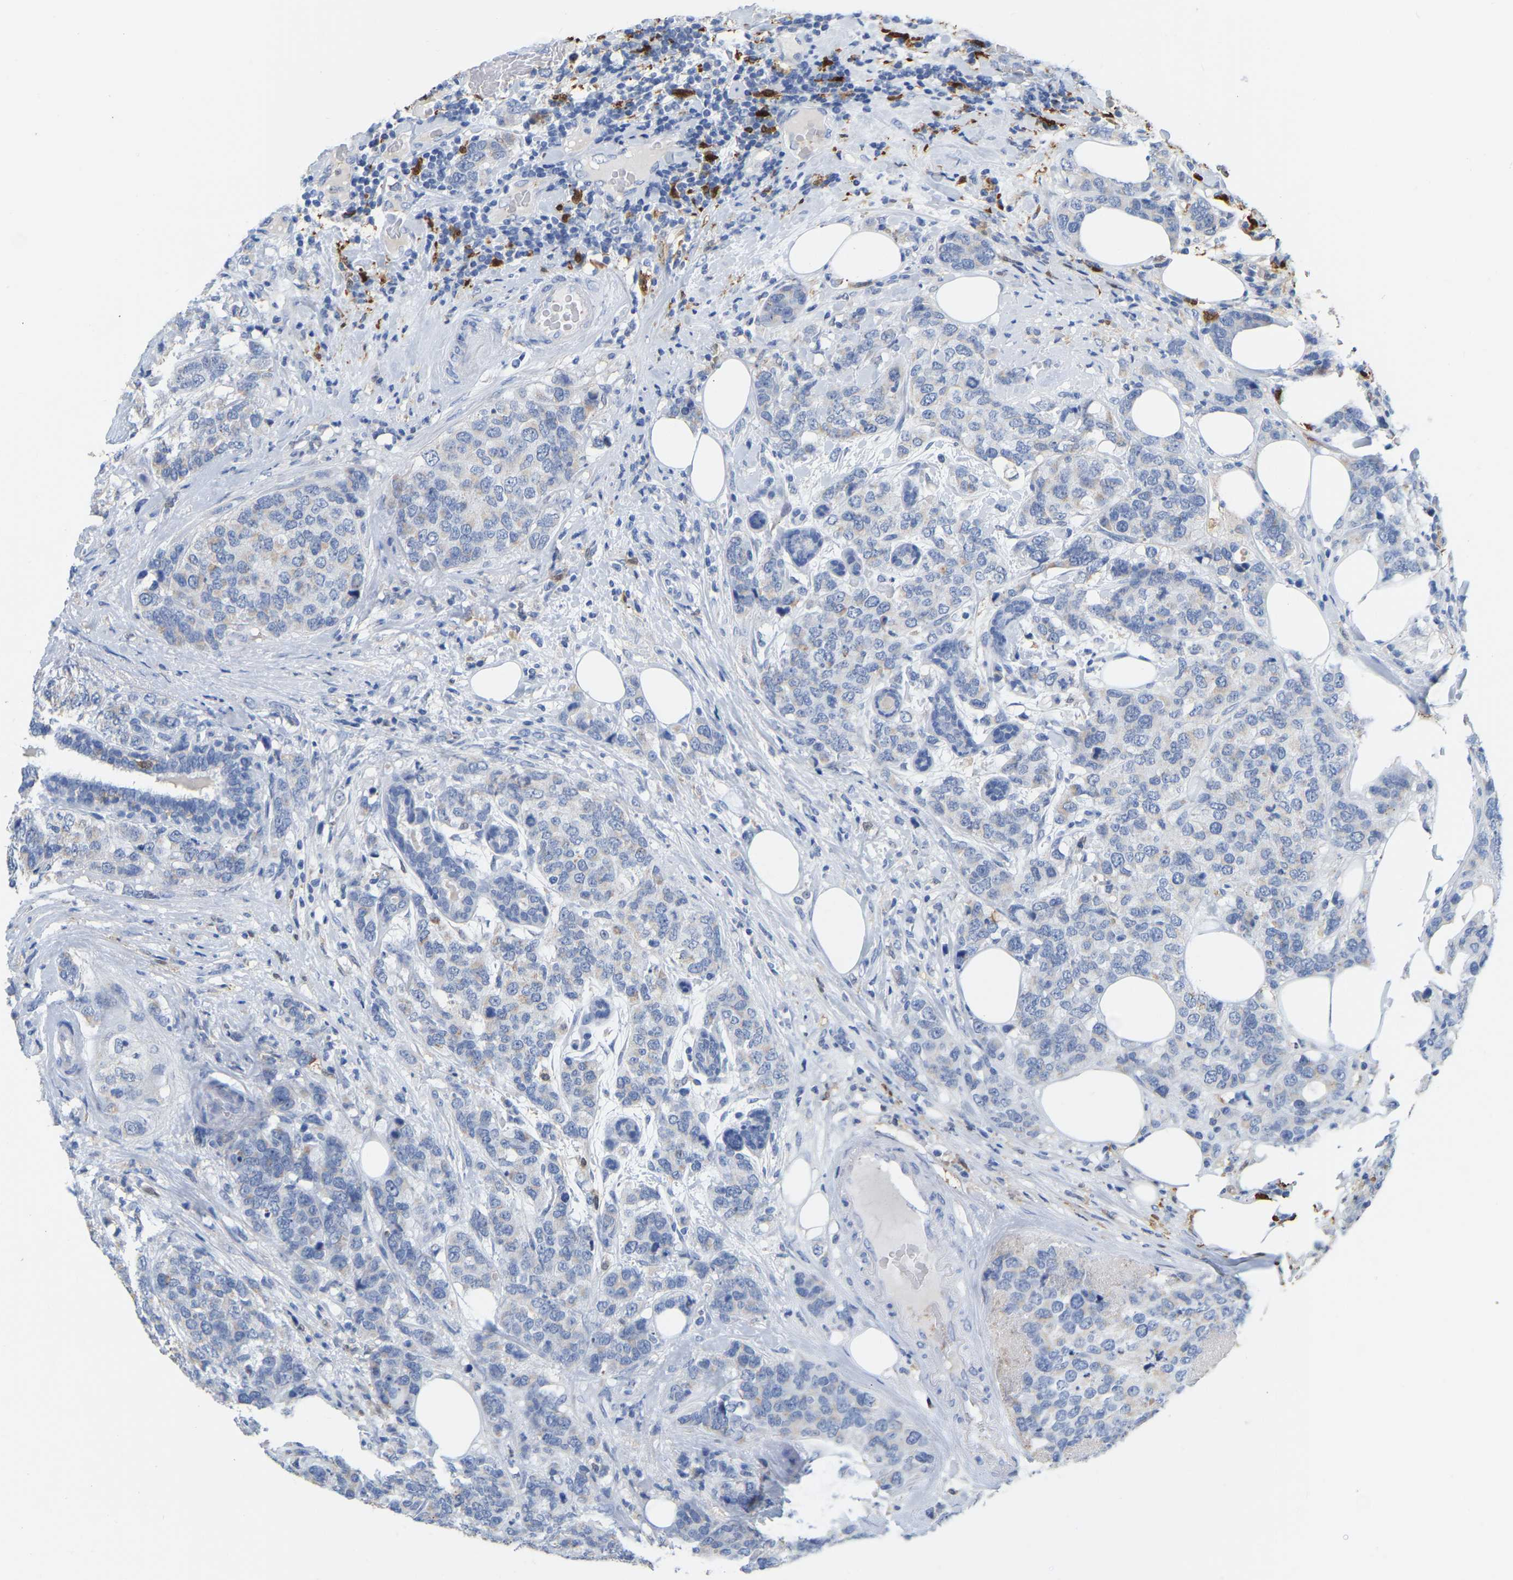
{"staining": {"intensity": "negative", "quantity": "none", "location": "none"}, "tissue": "breast cancer", "cell_type": "Tumor cells", "image_type": "cancer", "snomed": [{"axis": "morphology", "description": "Lobular carcinoma"}, {"axis": "topography", "description": "Breast"}], "caption": "Lobular carcinoma (breast) was stained to show a protein in brown. There is no significant expression in tumor cells. (DAB (3,3'-diaminobenzidine) immunohistochemistry, high magnification).", "gene": "ULBP2", "patient": {"sex": "female", "age": 59}}